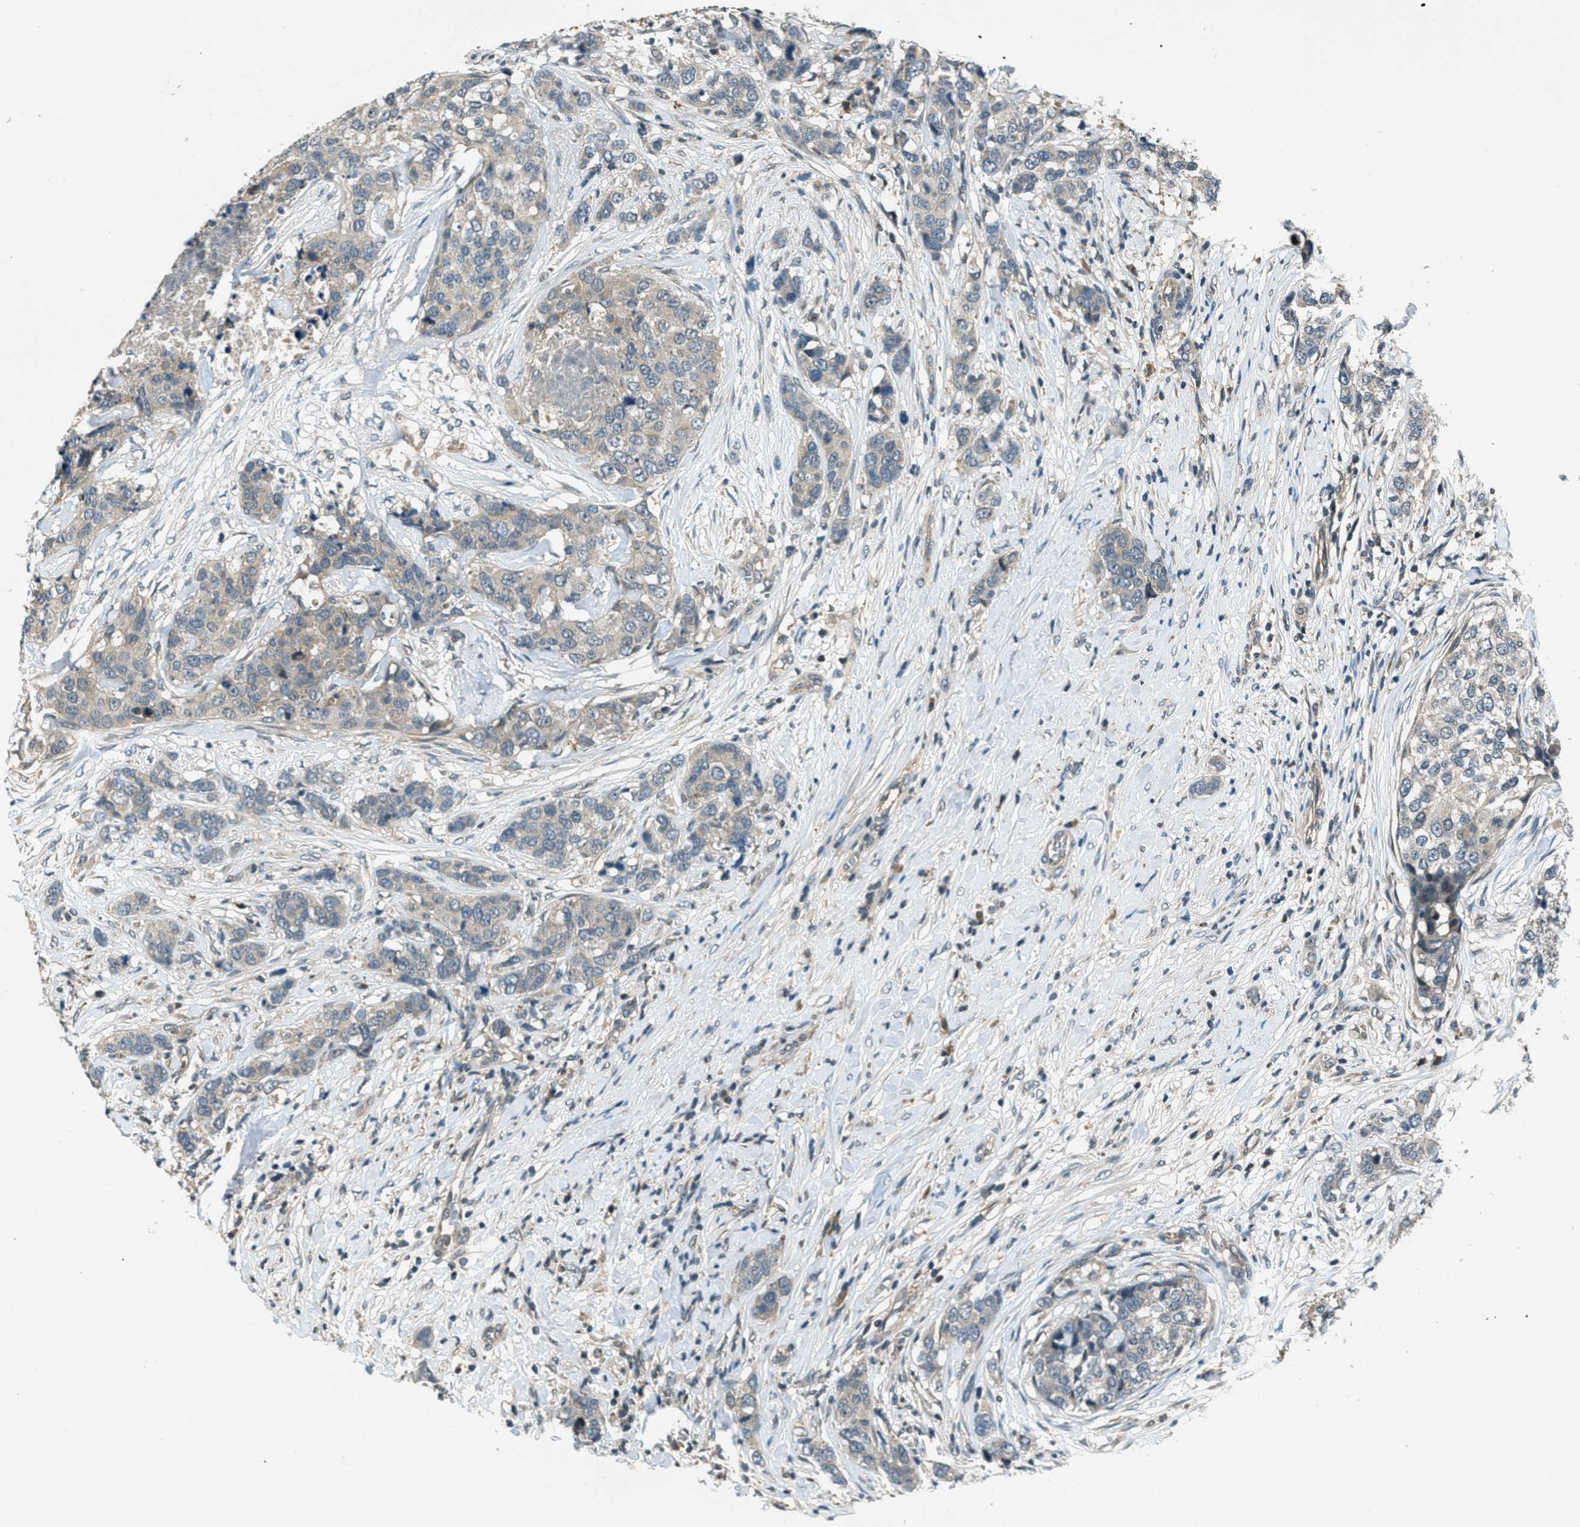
{"staining": {"intensity": "weak", "quantity": ">75%", "location": "cytoplasmic/membranous"}, "tissue": "breast cancer", "cell_type": "Tumor cells", "image_type": "cancer", "snomed": [{"axis": "morphology", "description": "Lobular carcinoma"}, {"axis": "topography", "description": "Breast"}], "caption": "Immunohistochemistry of human breast cancer (lobular carcinoma) shows low levels of weak cytoplasmic/membranous staining in approximately >75% of tumor cells. The staining was performed using DAB, with brown indicating positive protein expression. Nuclei are stained blue with hematoxylin.", "gene": "DUSP6", "patient": {"sex": "female", "age": 59}}